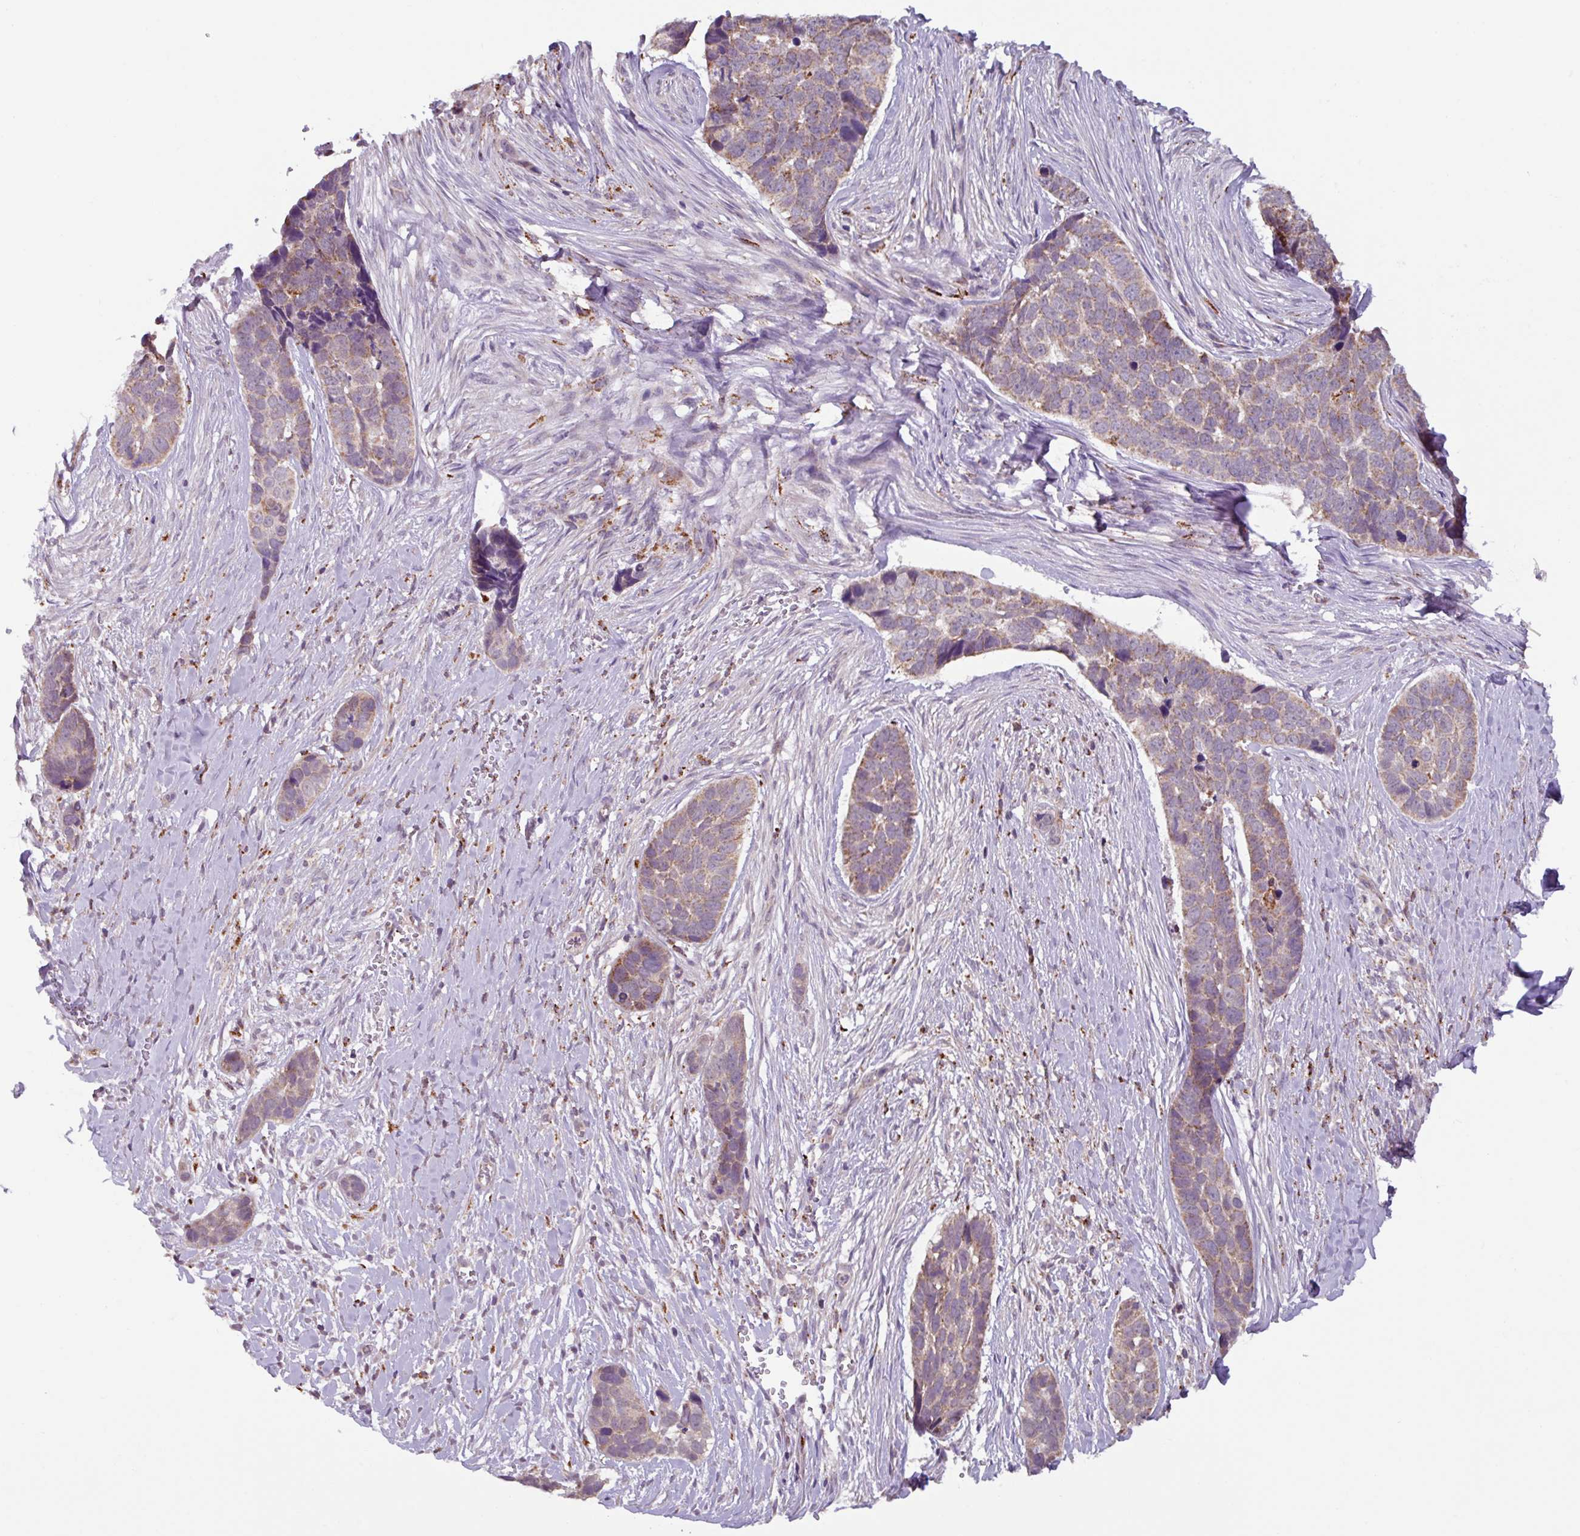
{"staining": {"intensity": "weak", "quantity": ">75%", "location": "cytoplasmic/membranous"}, "tissue": "skin cancer", "cell_type": "Tumor cells", "image_type": "cancer", "snomed": [{"axis": "morphology", "description": "Basal cell carcinoma"}, {"axis": "topography", "description": "Skin"}], "caption": "Skin cancer (basal cell carcinoma) stained with a brown dye exhibits weak cytoplasmic/membranous positive positivity in approximately >75% of tumor cells.", "gene": "AKIRIN1", "patient": {"sex": "female", "age": 82}}